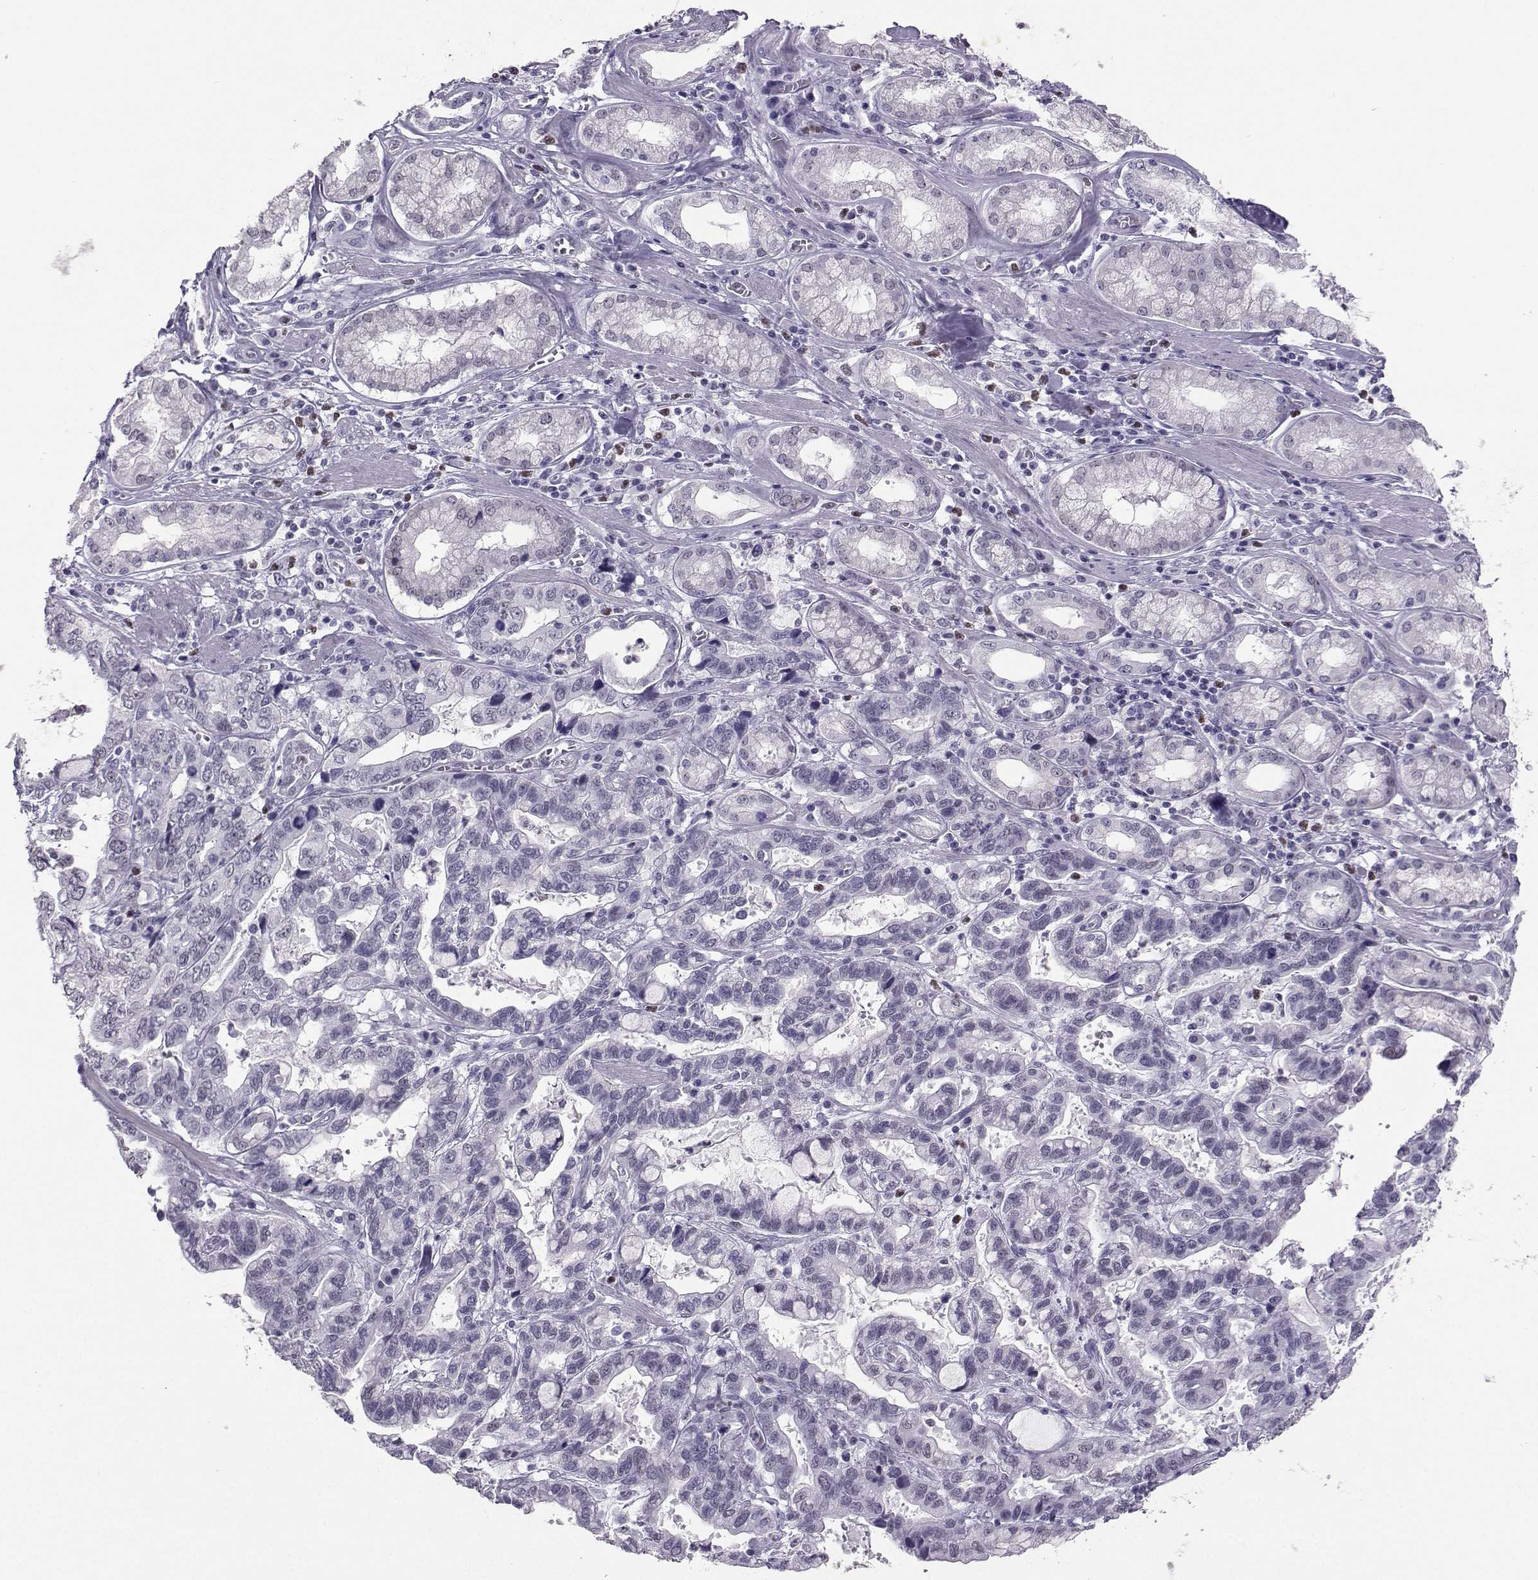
{"staining": {"intensity": "negative", "quantity": "none", "location": "none"}, "tissue": "stomach cancer", "cell_type": "Tumor cells", "image_type": "cancer", "snomed": [{"axis": "morphology", "description": "Adenocarcinoma, NOS"}, {"axis": "topography", "description": "Stomach, lower"}], "caption": "IHC of human stomach adenocarcinoma displays no staining in tumor cells.", "gene": "TEDC2", "patient": {"sex": "female", "age": 76}}